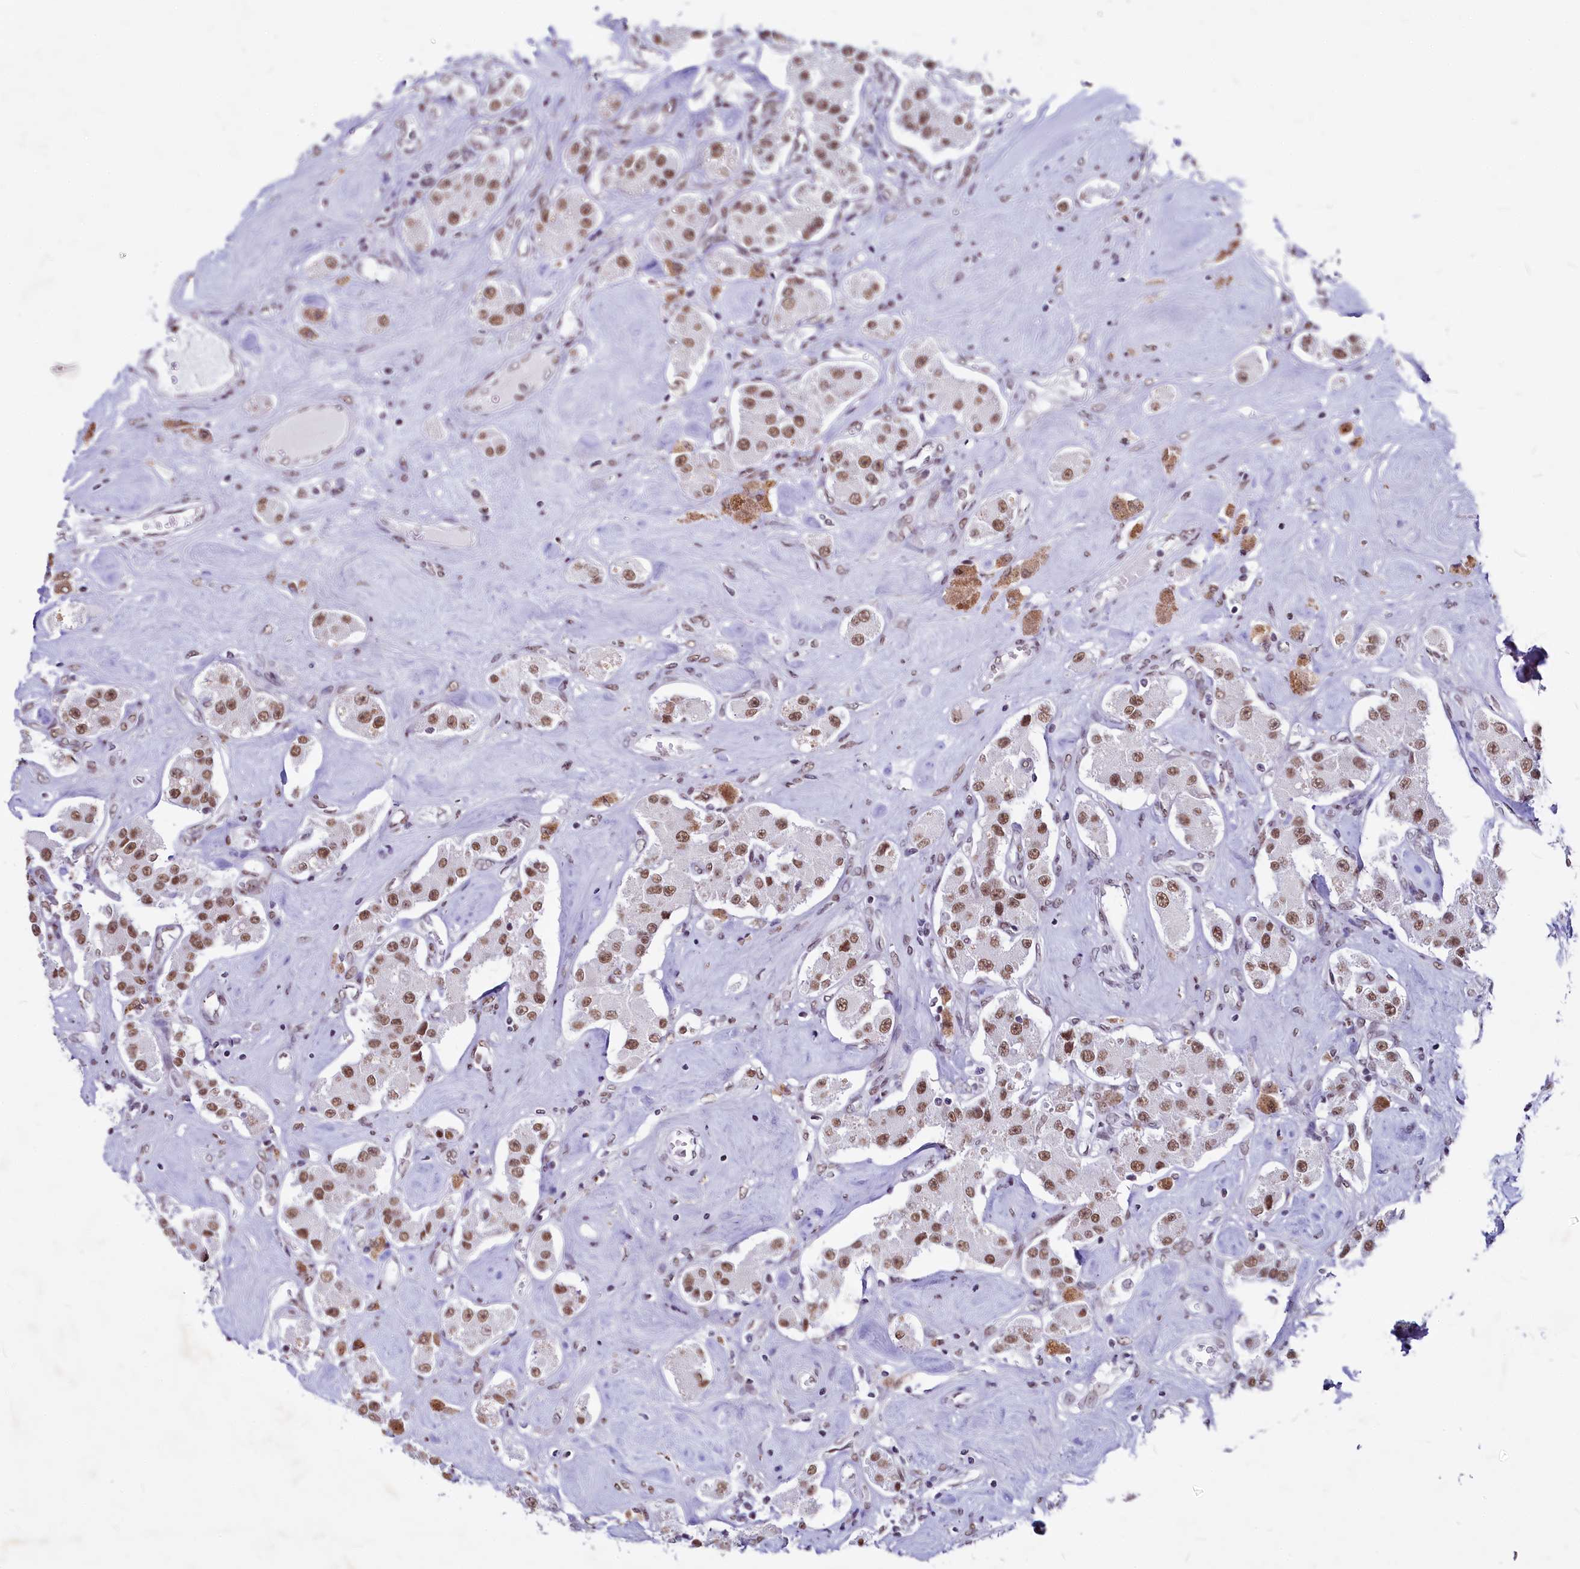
{"staining": {"intensity": "moderate", "quantity": ">75%", "location": "nuclear"}, "tissue": "carcinoid", "cell_type": "Tumor cells", "image_type": "cancer", "snomed": [{"axis": "morphology", "description": "Carcinoid, malignant, NOS"}, {"axis": "topography", "description": "Pancreas"}], "caption": "Carcinoid (malignant) stained with immunohistochemistry demonstrates moderate nuclear positivity in approximately >75% of tumor cells.", "gene": "PARPBP", "patient": {"sex": "male", "age": 41}}